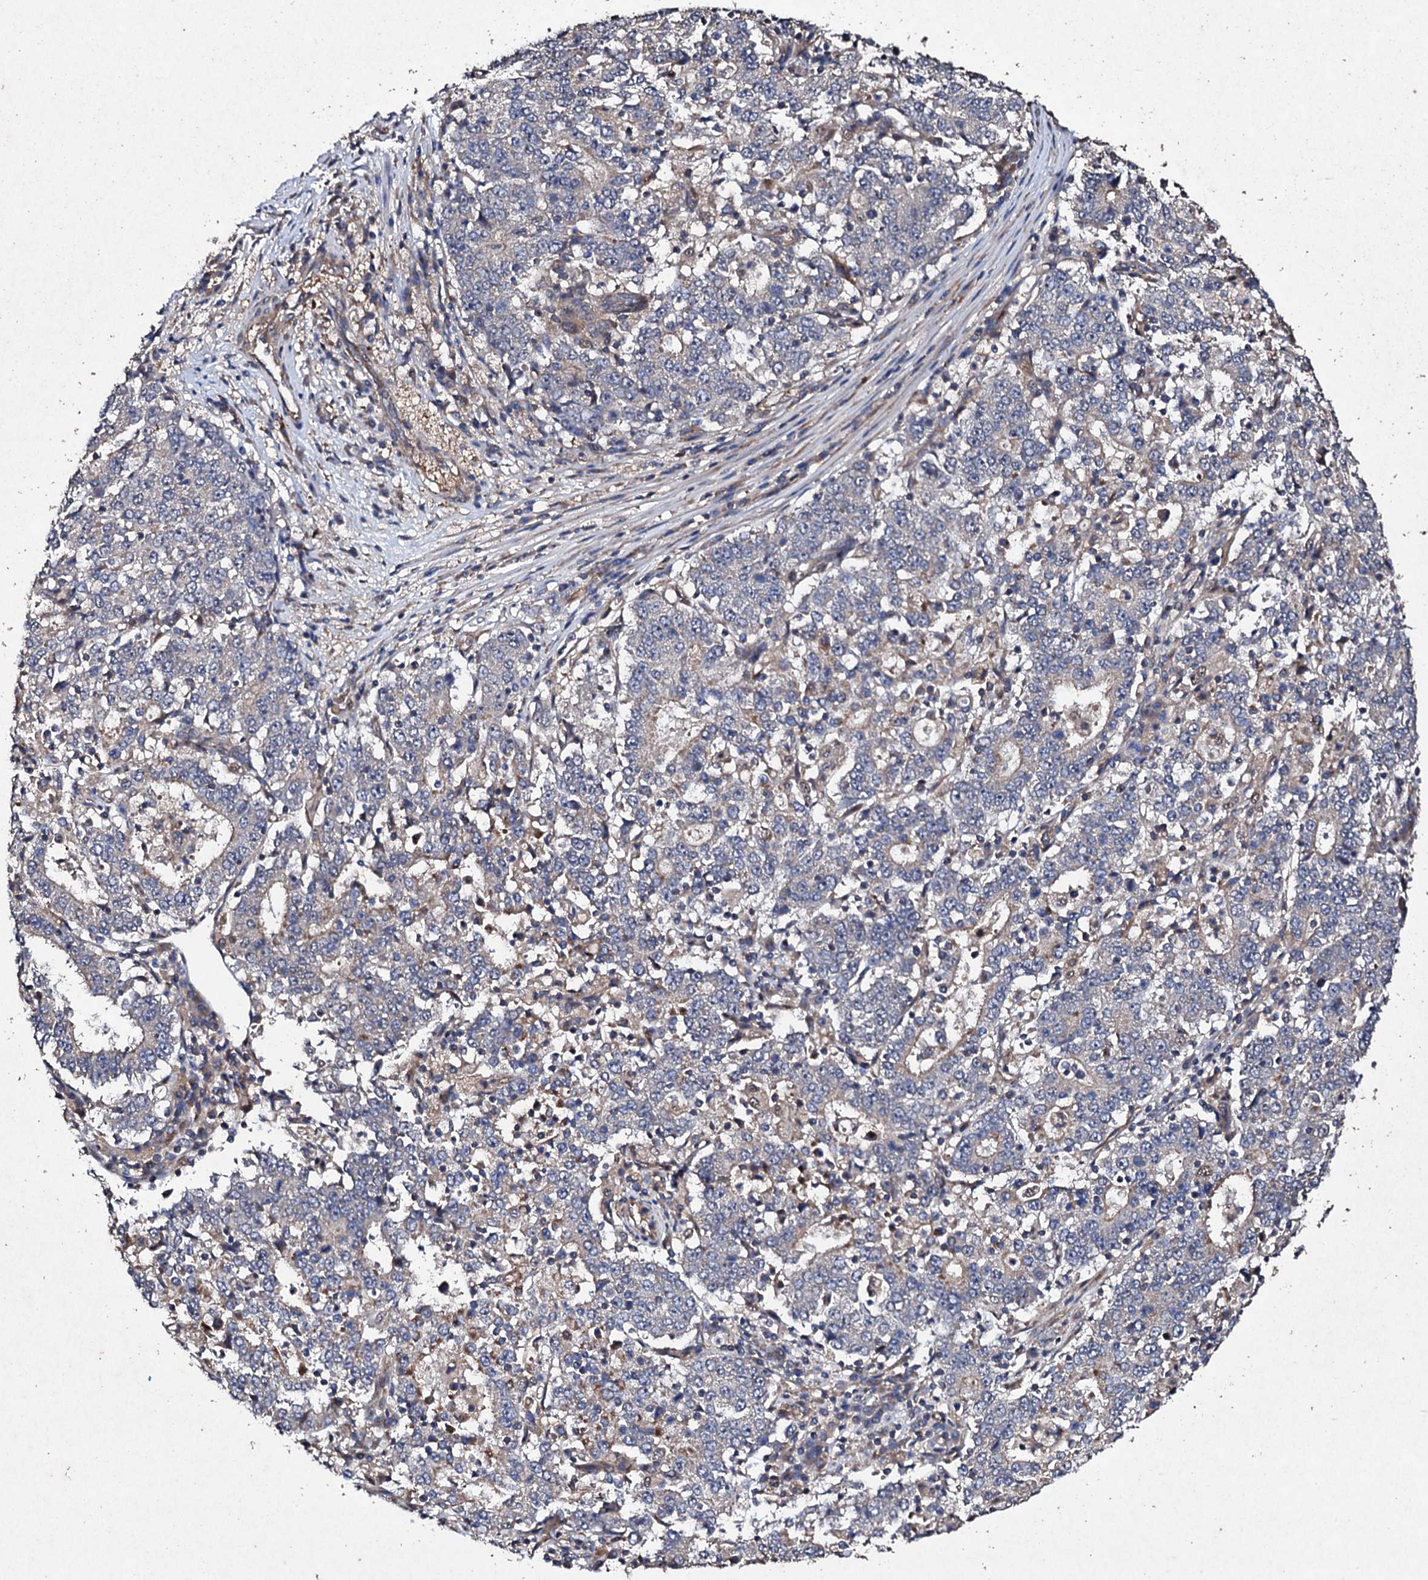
{"staining": {"intensity": "negative", "quantity": "none", "location": "none"}, "tissue": "stomach cancer", "cell_type": "Tumor cells", "image_type": "cancer", "snomed": [{"axis": "morphology", "description": "Adenocarcinoma, NOS"}, {"axis": "topography", "description": "Stomach"}], "caption": "Histopathology image shows no significant protein positivity in tumor cells of stomach cancer.", "gene": "MOCOS", "patient": {"sex": "male", "age": 59}}